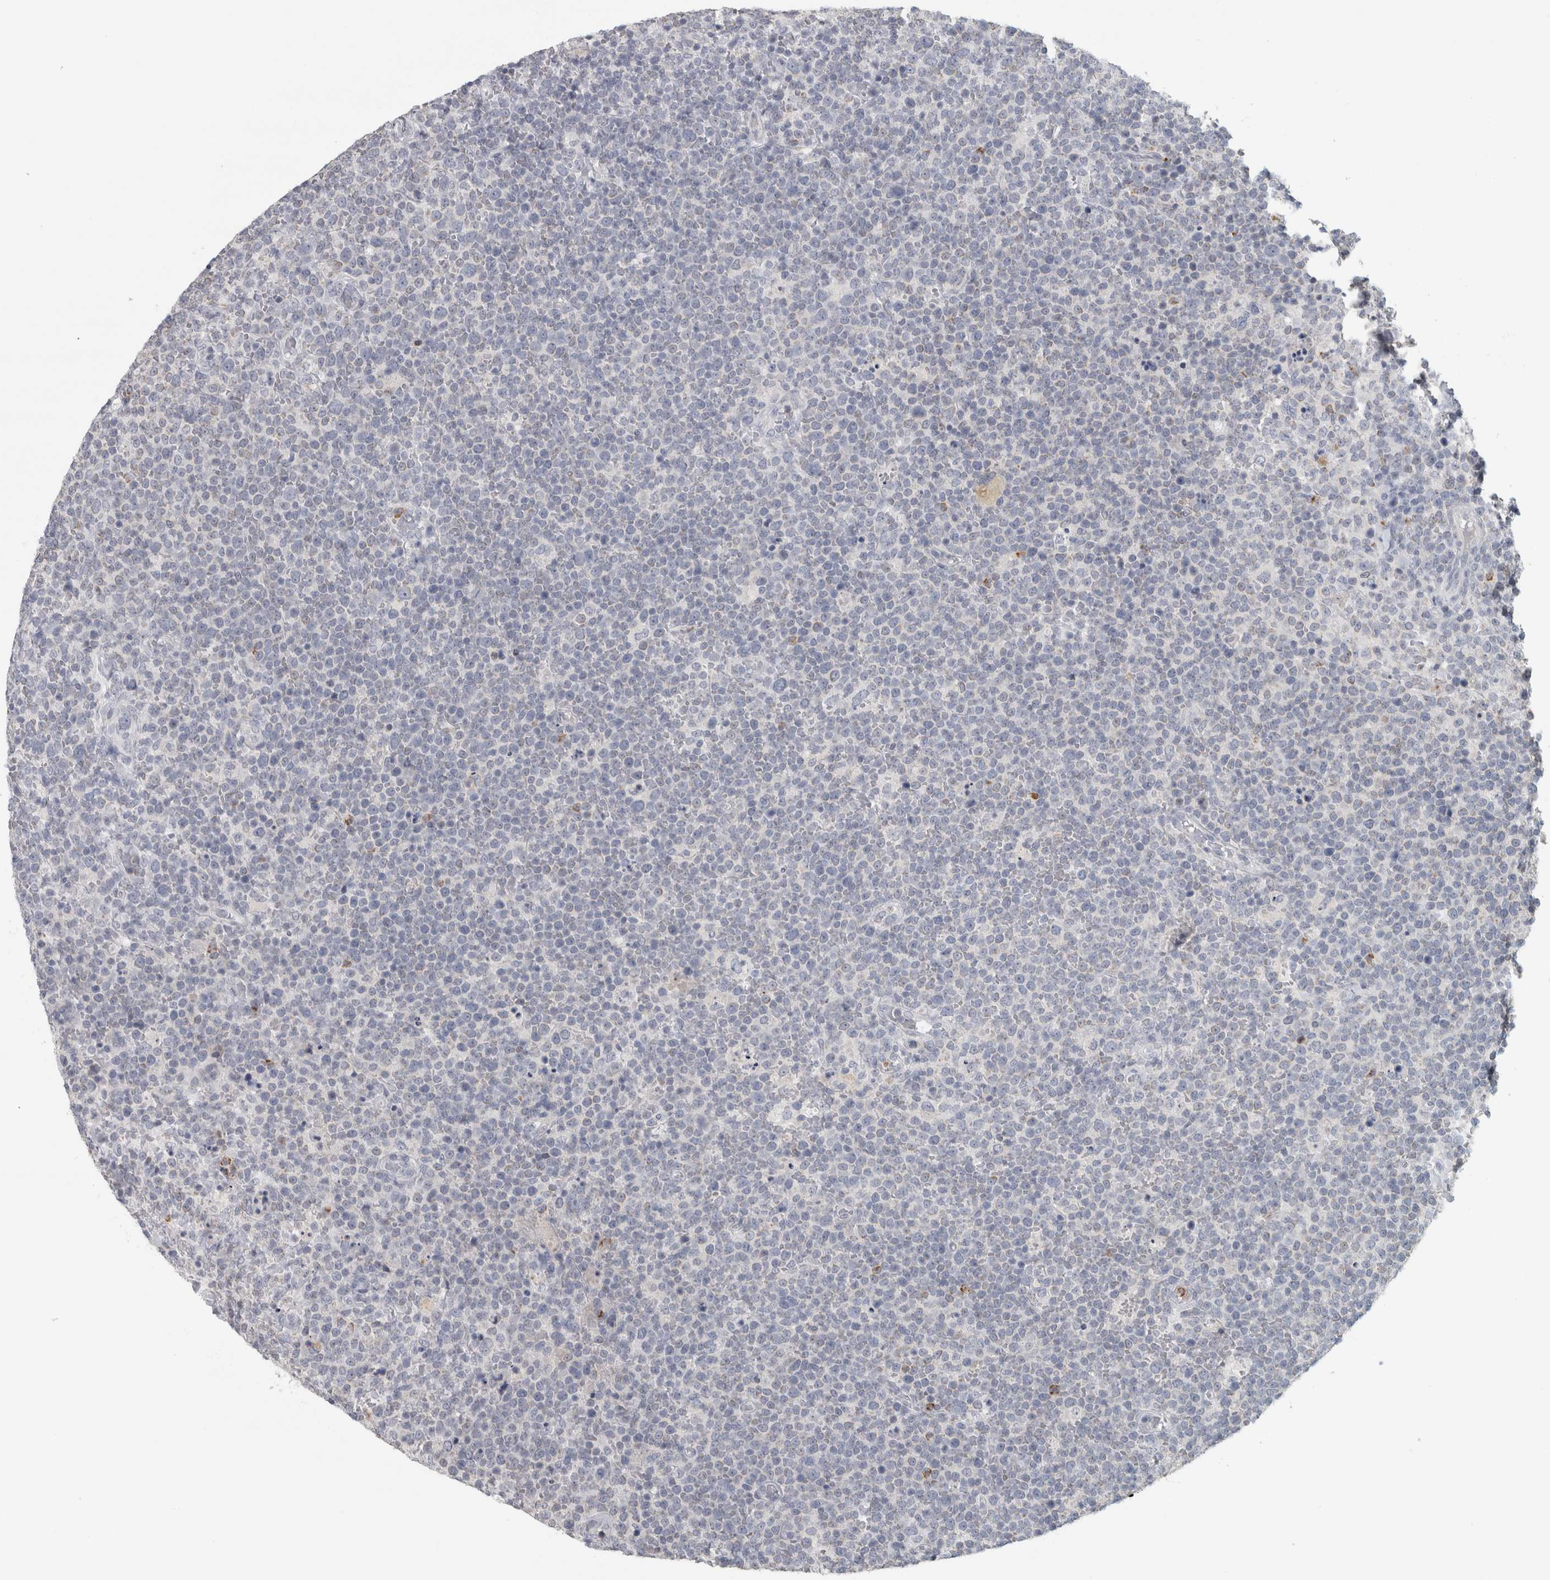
{"staining": {"intensity": "negative", "quantity": "none", "location": "none"}, "tissue": "lymphoma", "cell_type": "Tumor cells", "image_type": "cancer", "snomed": [{"axis": "morphology", "description": "Malignant lymphoma, non-Hodgkin's type, High grade"}, {"axis": "topography", "description": "Lymph node"}], "caption": "This is a image of IHC staining of high-grade malignant lymphoma, non-Hodgkin's type, which shows no staining in tumor cells.", "gene": "PTPRN2", "patient": {"sex": "male", "age": 61}}